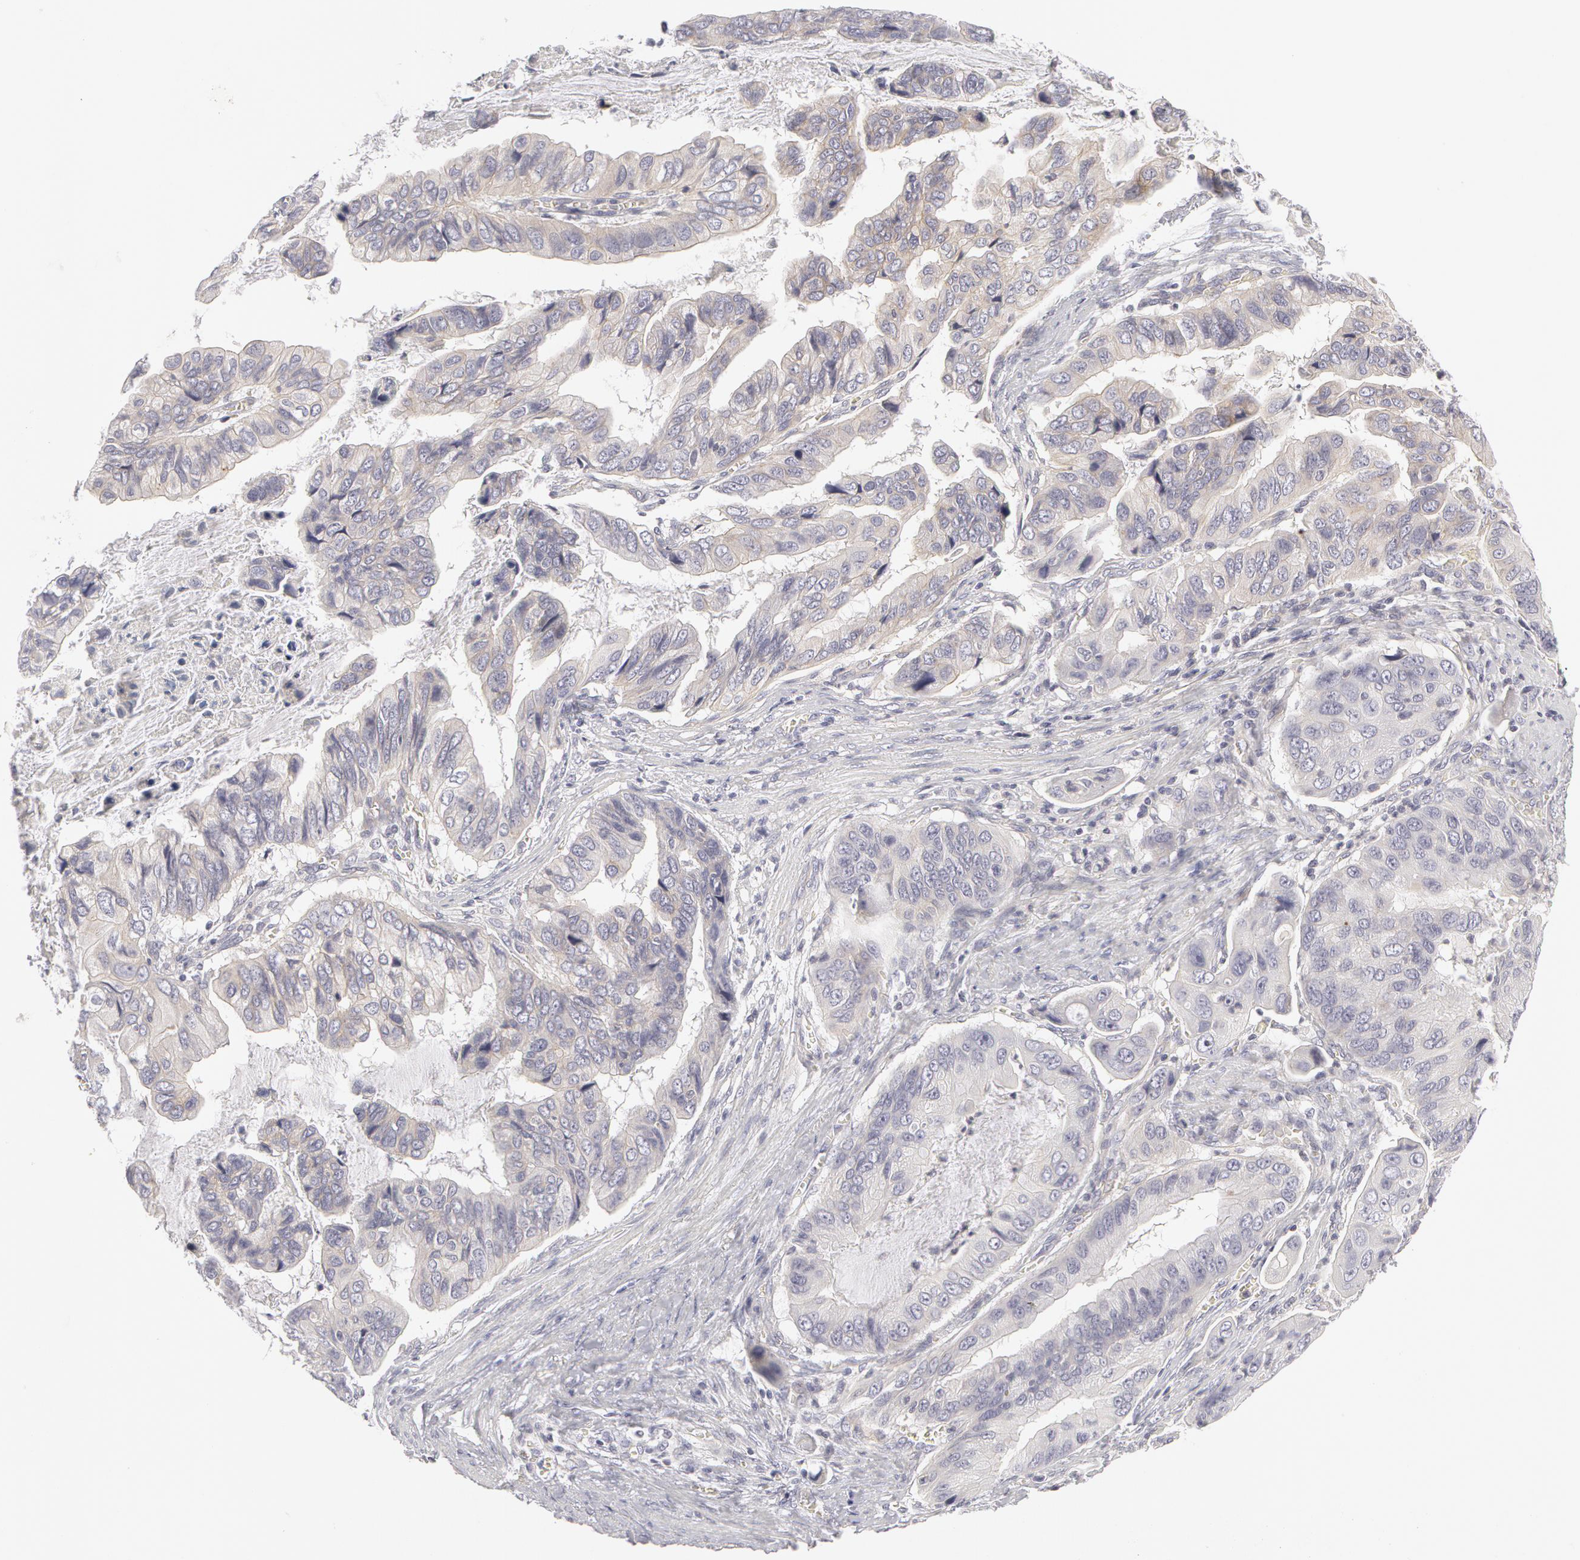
{"staining": {"intensity": "weak", "quantity": "25%-75%", "location": "cytoplasmic/membranous"}, "tissue": "stomach cancer", "cell_type": "Tumor cells", "image_type": "cancer", "snomed": [{"axis": "morphology", "description": "Adenocarcinoma, NOS"}, {"axis": "topography", "description": "Stomach, upper"}], "caption": "High-power microscopy captured an IHC micrograph of adenocarcinoma (stomach), revealing weak cytoplasmic/membranous expression in about 25%-75% of tumor cells. (DAB = brown stain, brightfield microscopy at high magnification).", "gene": "ABCB1", "patient": {"sex": "male", "age": 80}}